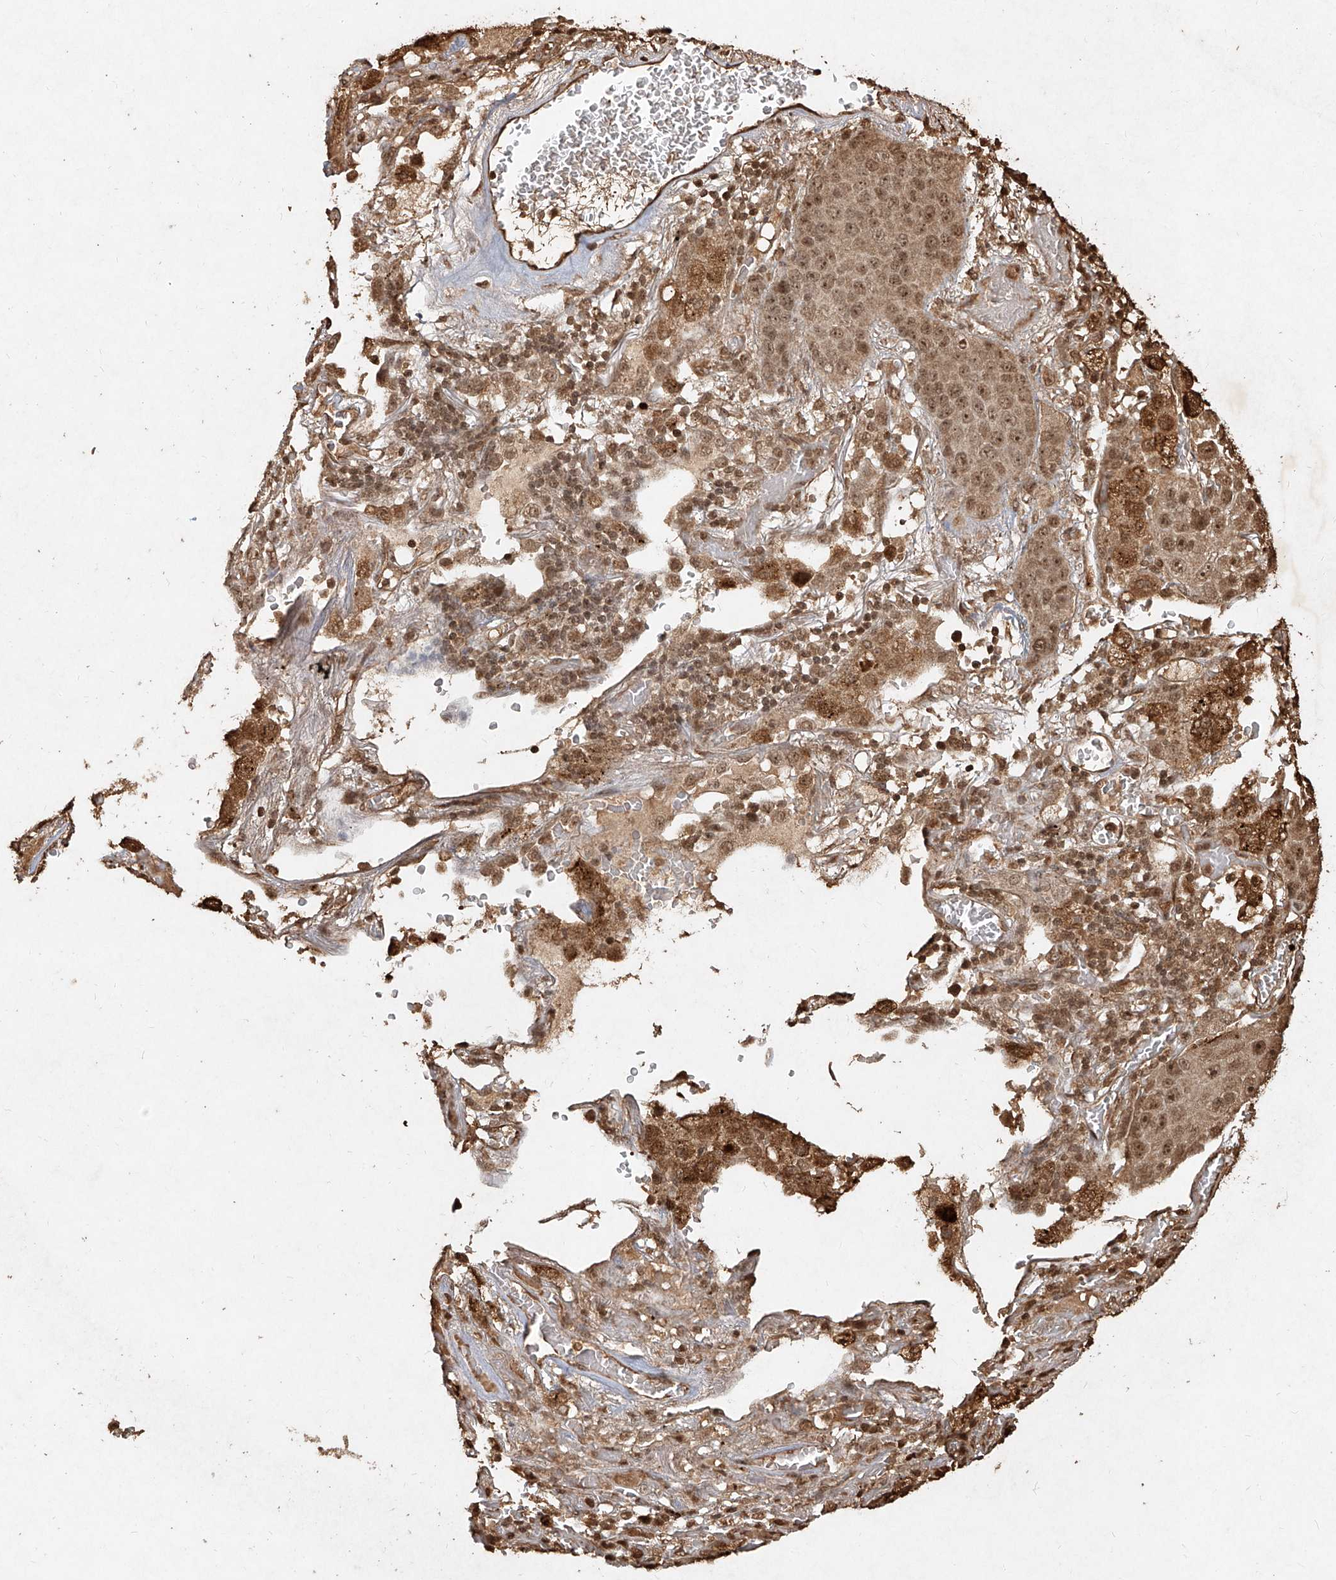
{"staining": {"intensity": "moderate", "quantity": ">75%", "location": "cytoplasmic/membranous,nuclear"}, "tissue": "lung cancer", "cell_type": "Tumor cells", "image_type": "cancer", "snomed": [{"axis": "morphology", "description": "Squamous cell carcinoma, NOS"}, {"axis": "topography", "description": "Lung"}], "caption": "Approximately >75% of tumor cells in squamous cell carcinoma (lung) reveal moderate cytoplasmic/membranous and nuclear protein positivity as visualized by brown immunohistochemical staining.", "gene": "UBE2K", "patient": {"sex": "male", "age": 57}}